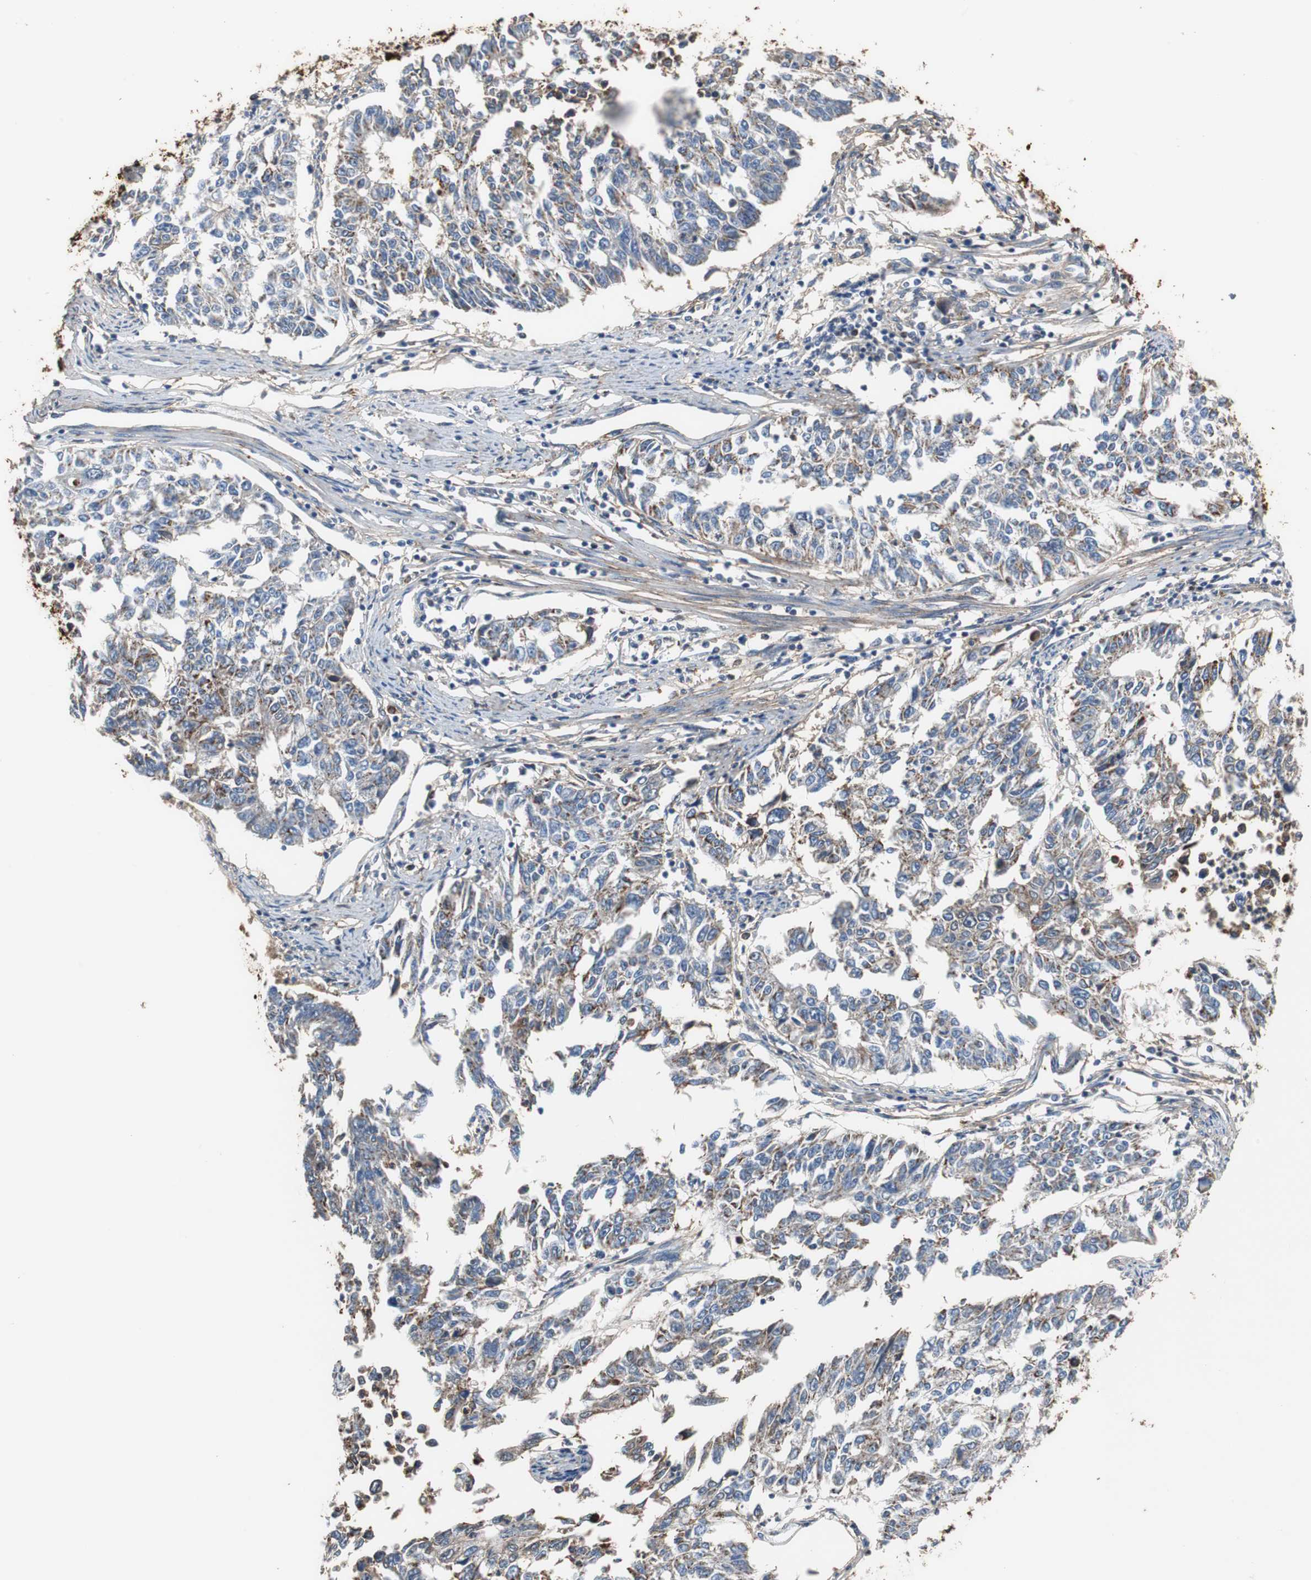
{"staining": {"intensity": "moderate", "quantity": "<25%", "location": "cytoplasmic/membranous"}, "tissue": "endometrial cancer", "cell_type": "Tumor cells", "image_type": "cancer", "snomed": [{"axis": "morphology", "description": "Adenocarcinoma, NOS"}, {"axis": "topography", "description": "Endometrium"}], "caption": "Endometrial adenocarcinoma stained with DAB IHC shows low levels of moderate cytoplasmic/membranous staining in approximately <25% of tumor cells. The protein of interest is shown in brown color, while the nuclei are stained blue.", "gene": "ANXA4", "patient": {"sex": "female", "age": 42}}